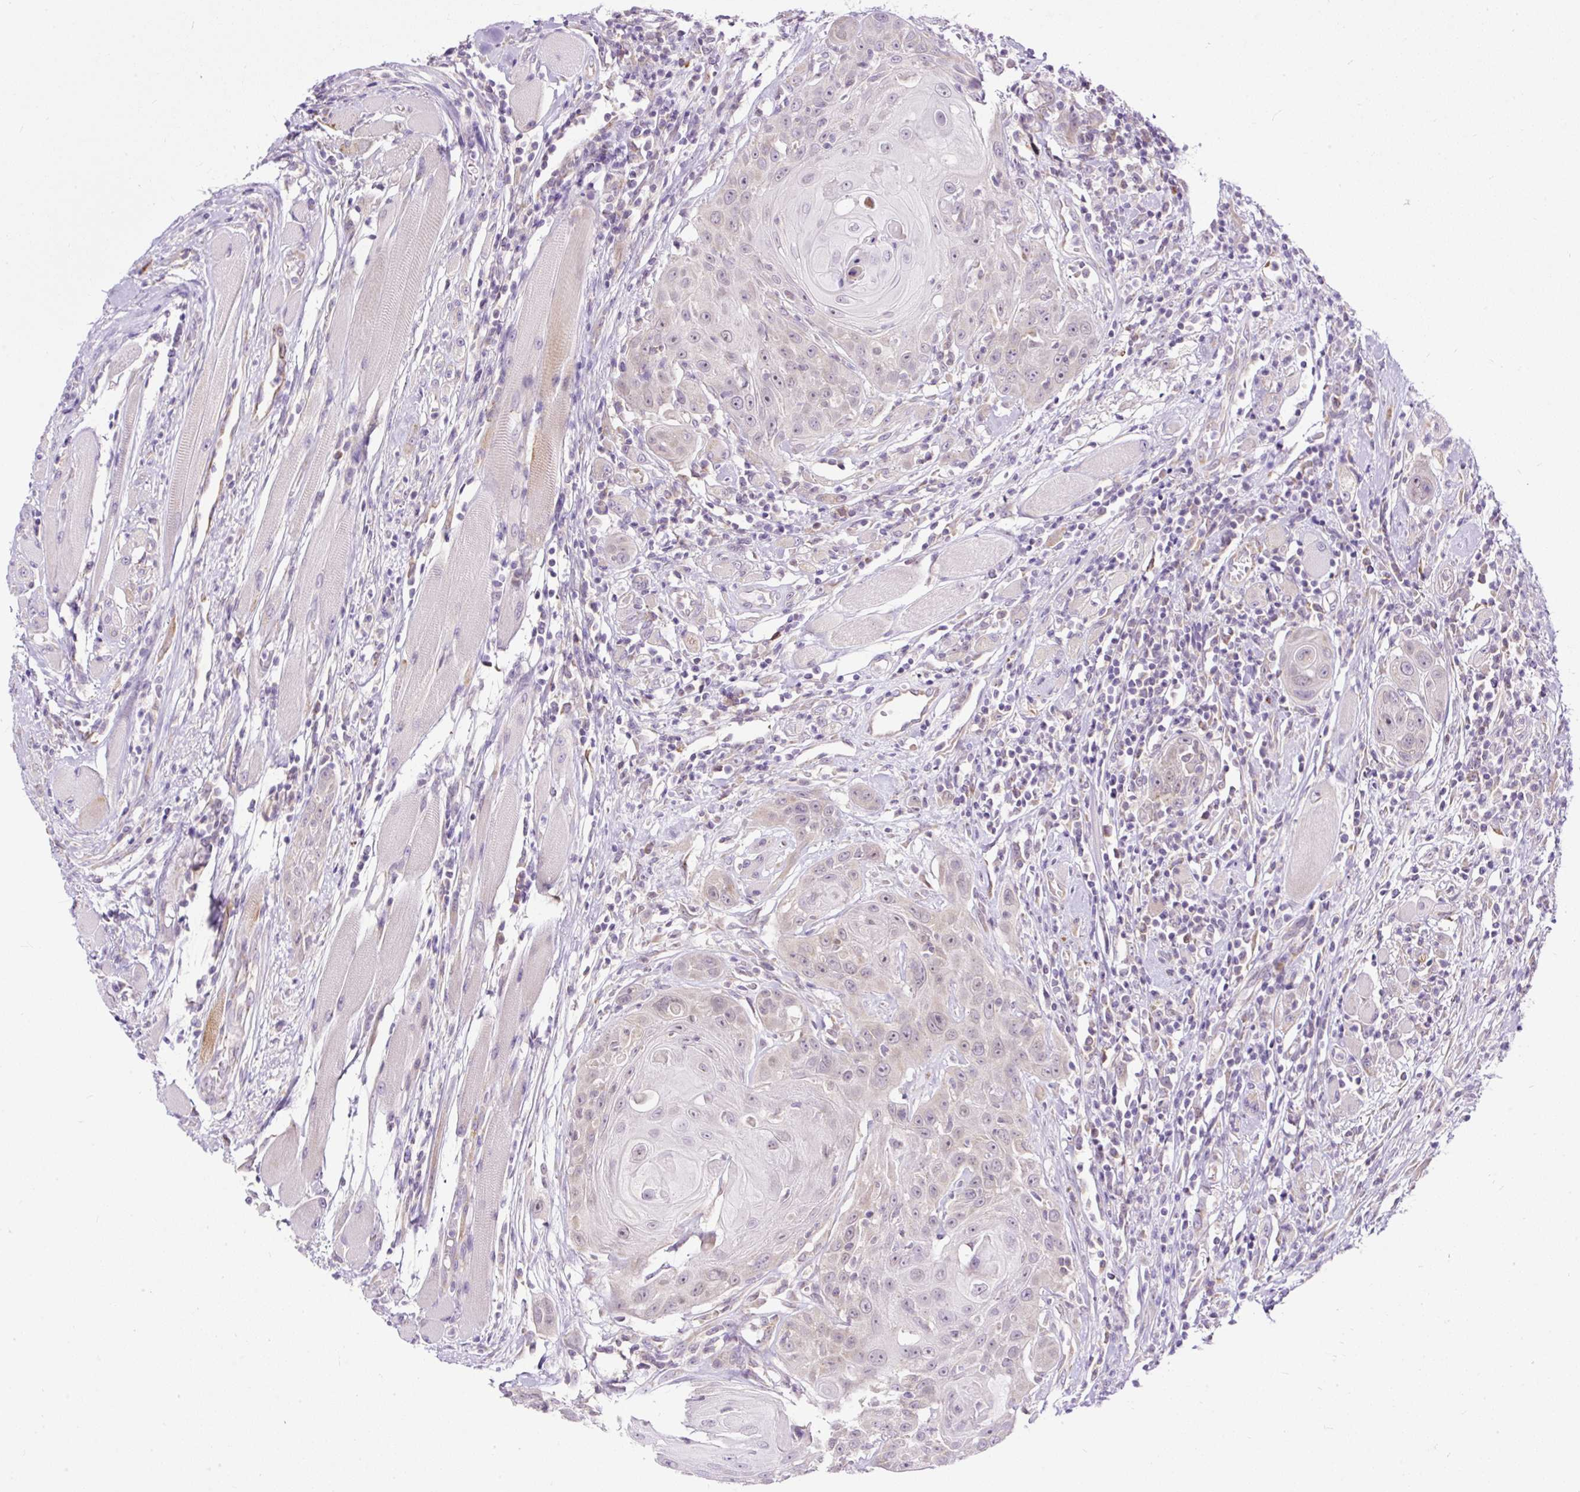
{"staining": {"intensity": "negative", "quantity": "none", "location": "none"}, "tissue": "head and neck cancer", "cell_type": "Tumor cells", "image_type": "cancer", "snomed": [{"axis": "morphology", "description": "Squamous cell carcinoma, NOS"}, {"axis": "topography", "description": "Head-Neck"}], "caption": "This is a photomicrograph of IHC staining of head and neck cancer (squamous cell carcinoma), which shows no expression in tumor cells. (DAB (3,3'-diaminobenzidine) IHC, high magnification).", "gene": "FMC1", "patient": {"sex": "female", "age": 59}}